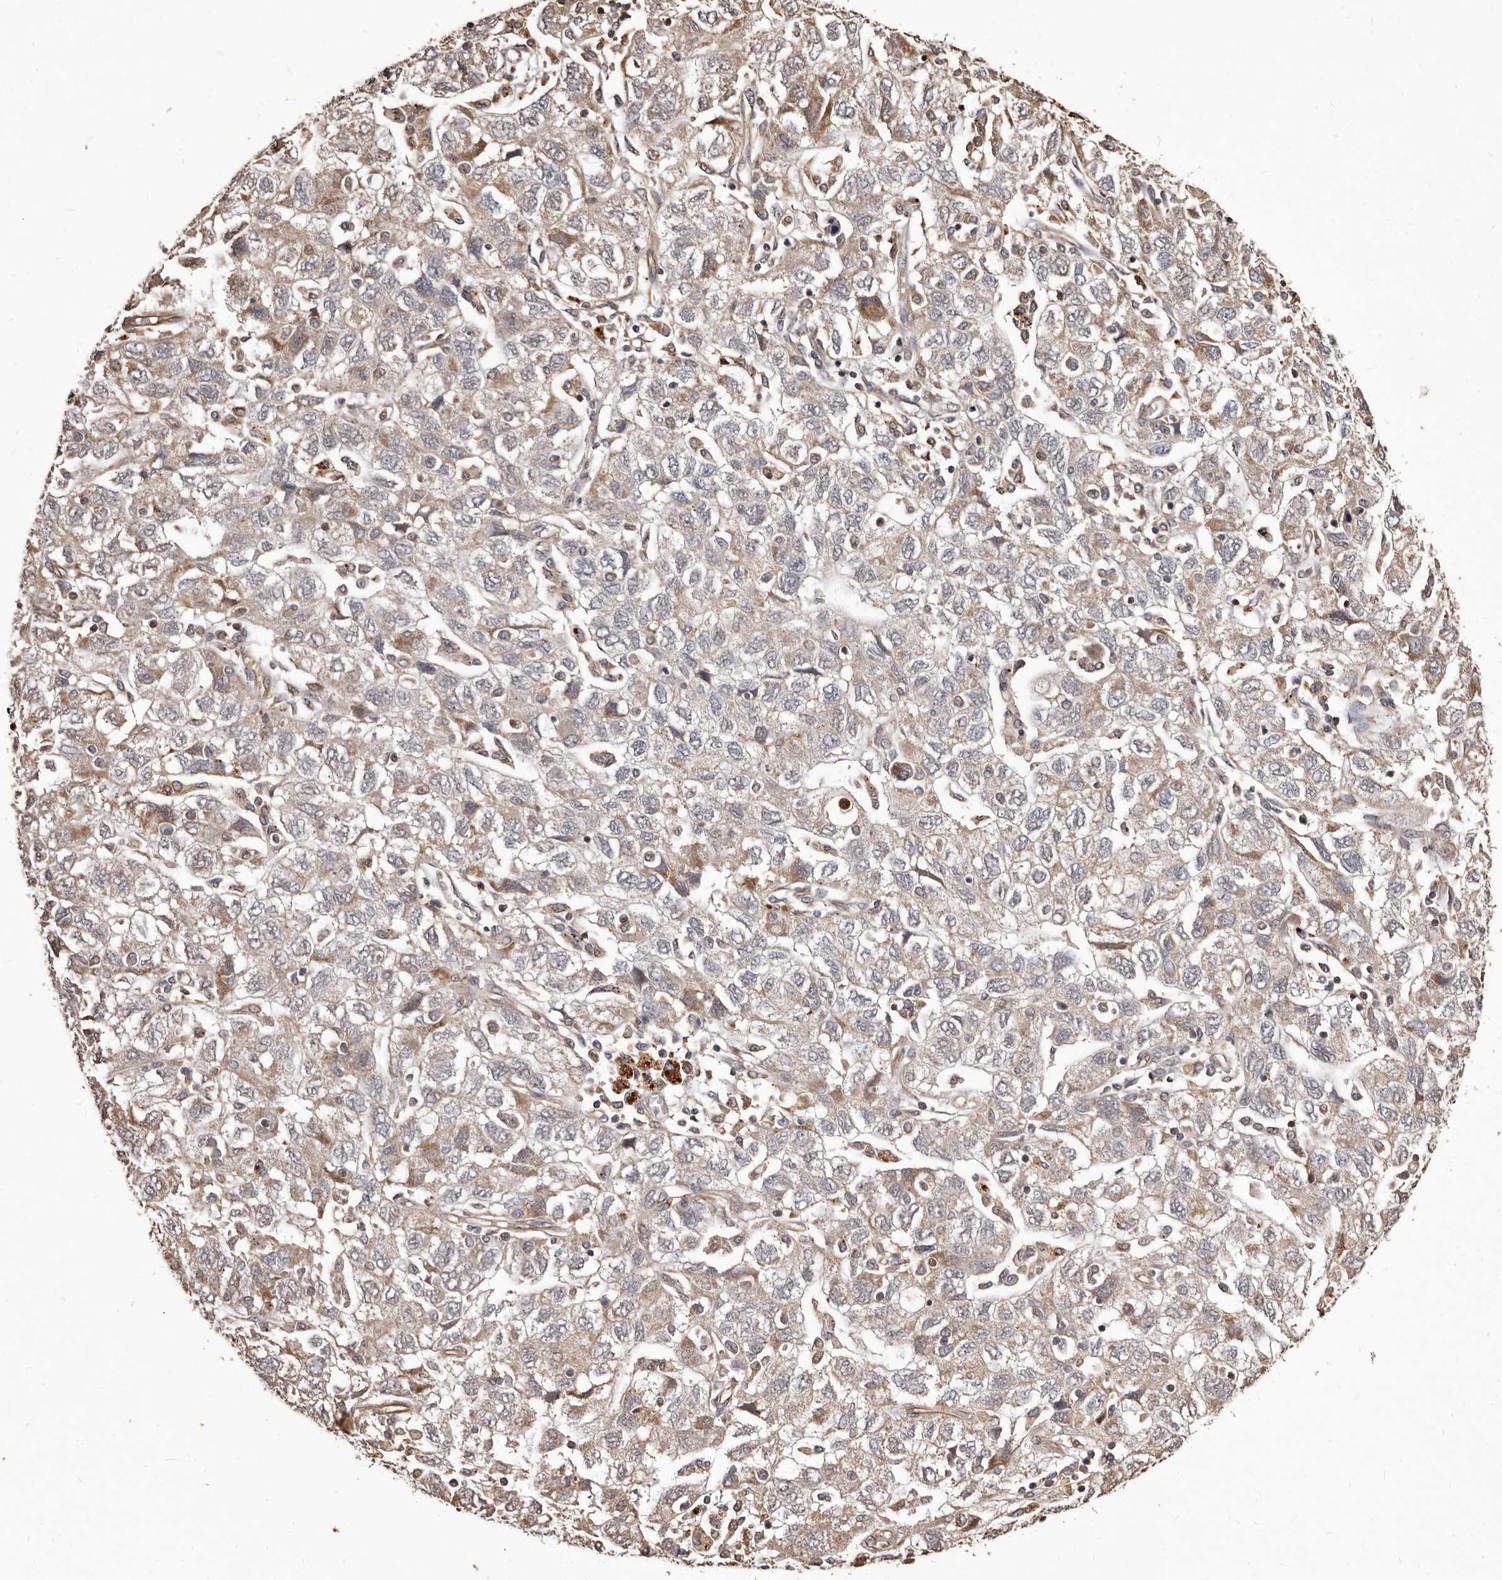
{"staining": {"intensity": "weak", "quantity": "25%-75%", "location": "cytoplasmic/membranous"}, "tissue": "ovarian cancer", "cell_type": "Tumor cells", "image_type": "cancer", "snomed": [{"axis": "morphology", "description": "Carcinoma, NOS"}, {"axis": "morphology", "description": "Cystadenocarcinoma, serous, NOS"}, {"axis": "topography", "description": "Ovary"}], "caption": "Weak cytoplasmic/membranous protein staining is appreciated in approximately 25%-75% of tumor cells in ovarian carcinoma. (DAB (3,3'-diaminobenzidine) IHC, brown staining for protein, blue staining for nuclei).", "gene": "ALPK1", "patient": {"sex": "female", "age": 69}}